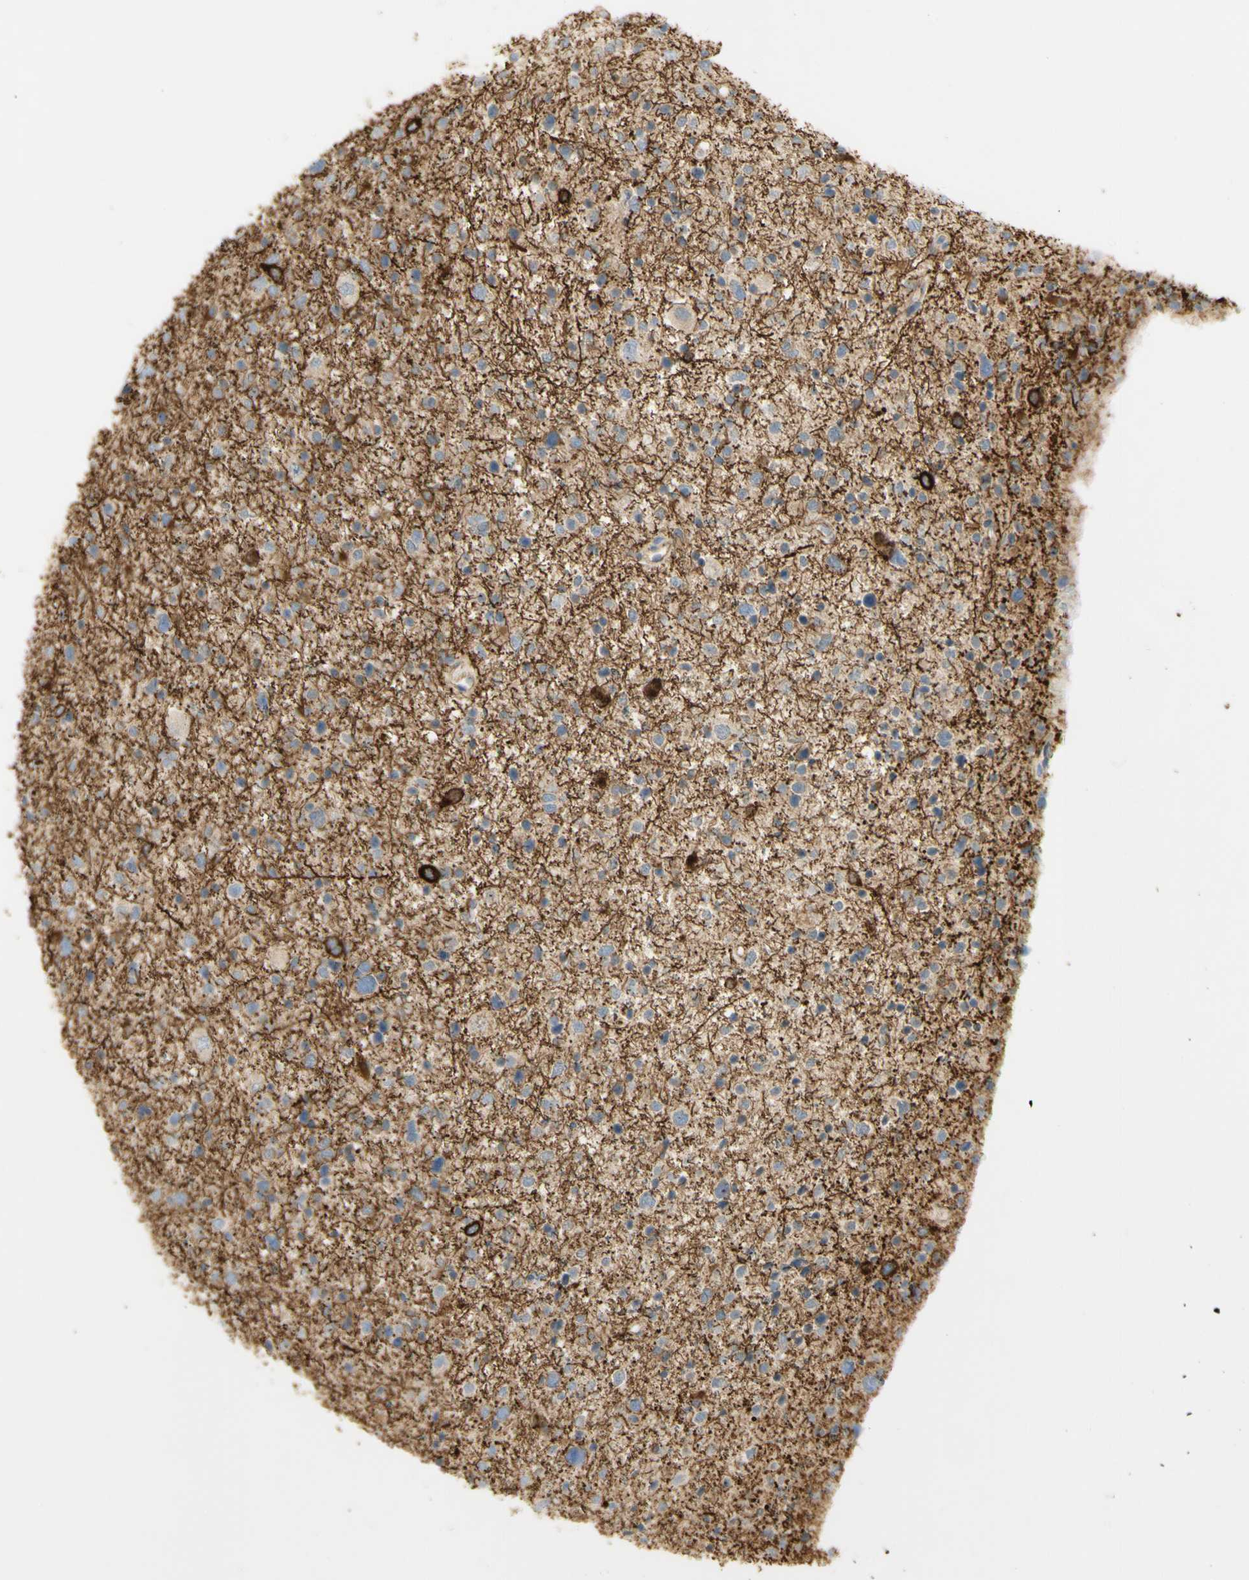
{"staining": {"intensity": "strong", "quantity": "<25%", "location": "cytoplasmic/membranous"}, "tissue": "glioma", "cell_type": "Tumor cells", "image_type": "cancer", "snomed": [{"axis": "morphology", "description": "Glioma, malignant, Low grade"}, {"axis": "topography", "description": "Brain"}], "caption": "High-power microscopy captured an immunohistochemistry micrograph of malignant glioma (low-grade), revealing strong cytoplasmic/membranous positivity in approximately <25% of tumor cells.", "gene": "KIF11", "patient": {"sex": "female", "age": 37}}